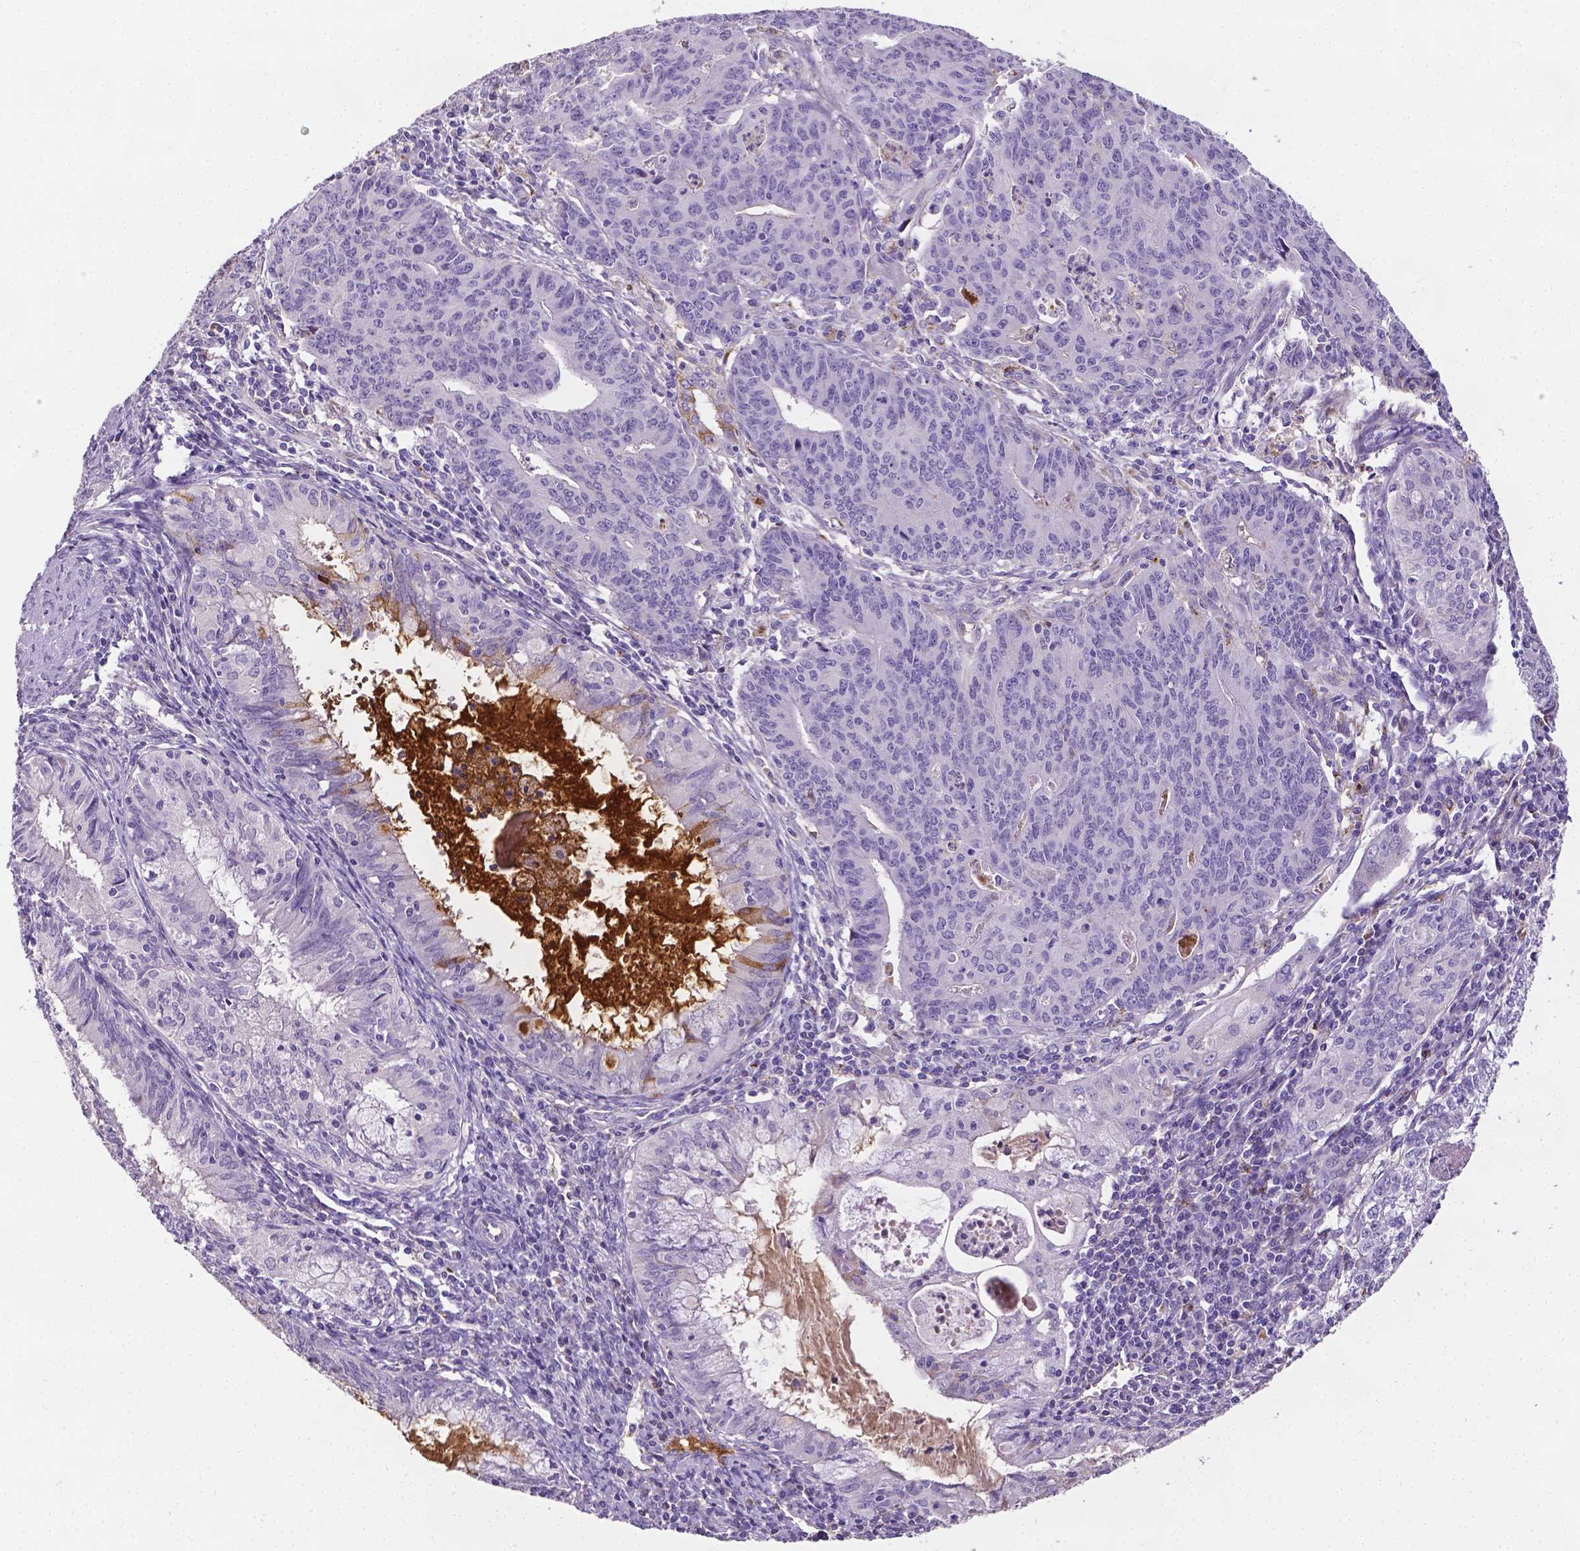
{"staining": {"intensity": "negative", "quantity": "none", "location": "none"}, "tissue": "endometrial cancer", "cell_type": "Tumor cells", "image_type": "cancer", "snomed": [{"axis": "morphology", "description": "Adenocarcinoma, NOS"}, {"axis": "topography", "description": "Endometrium"}], "caption": "A micrograph of endometrial cancer (adenocarcinoma) stained for a protein reveals no brown staining in tumor cells.", "gene": "APOE", "patient": {"sex": "female", "age": 59}}